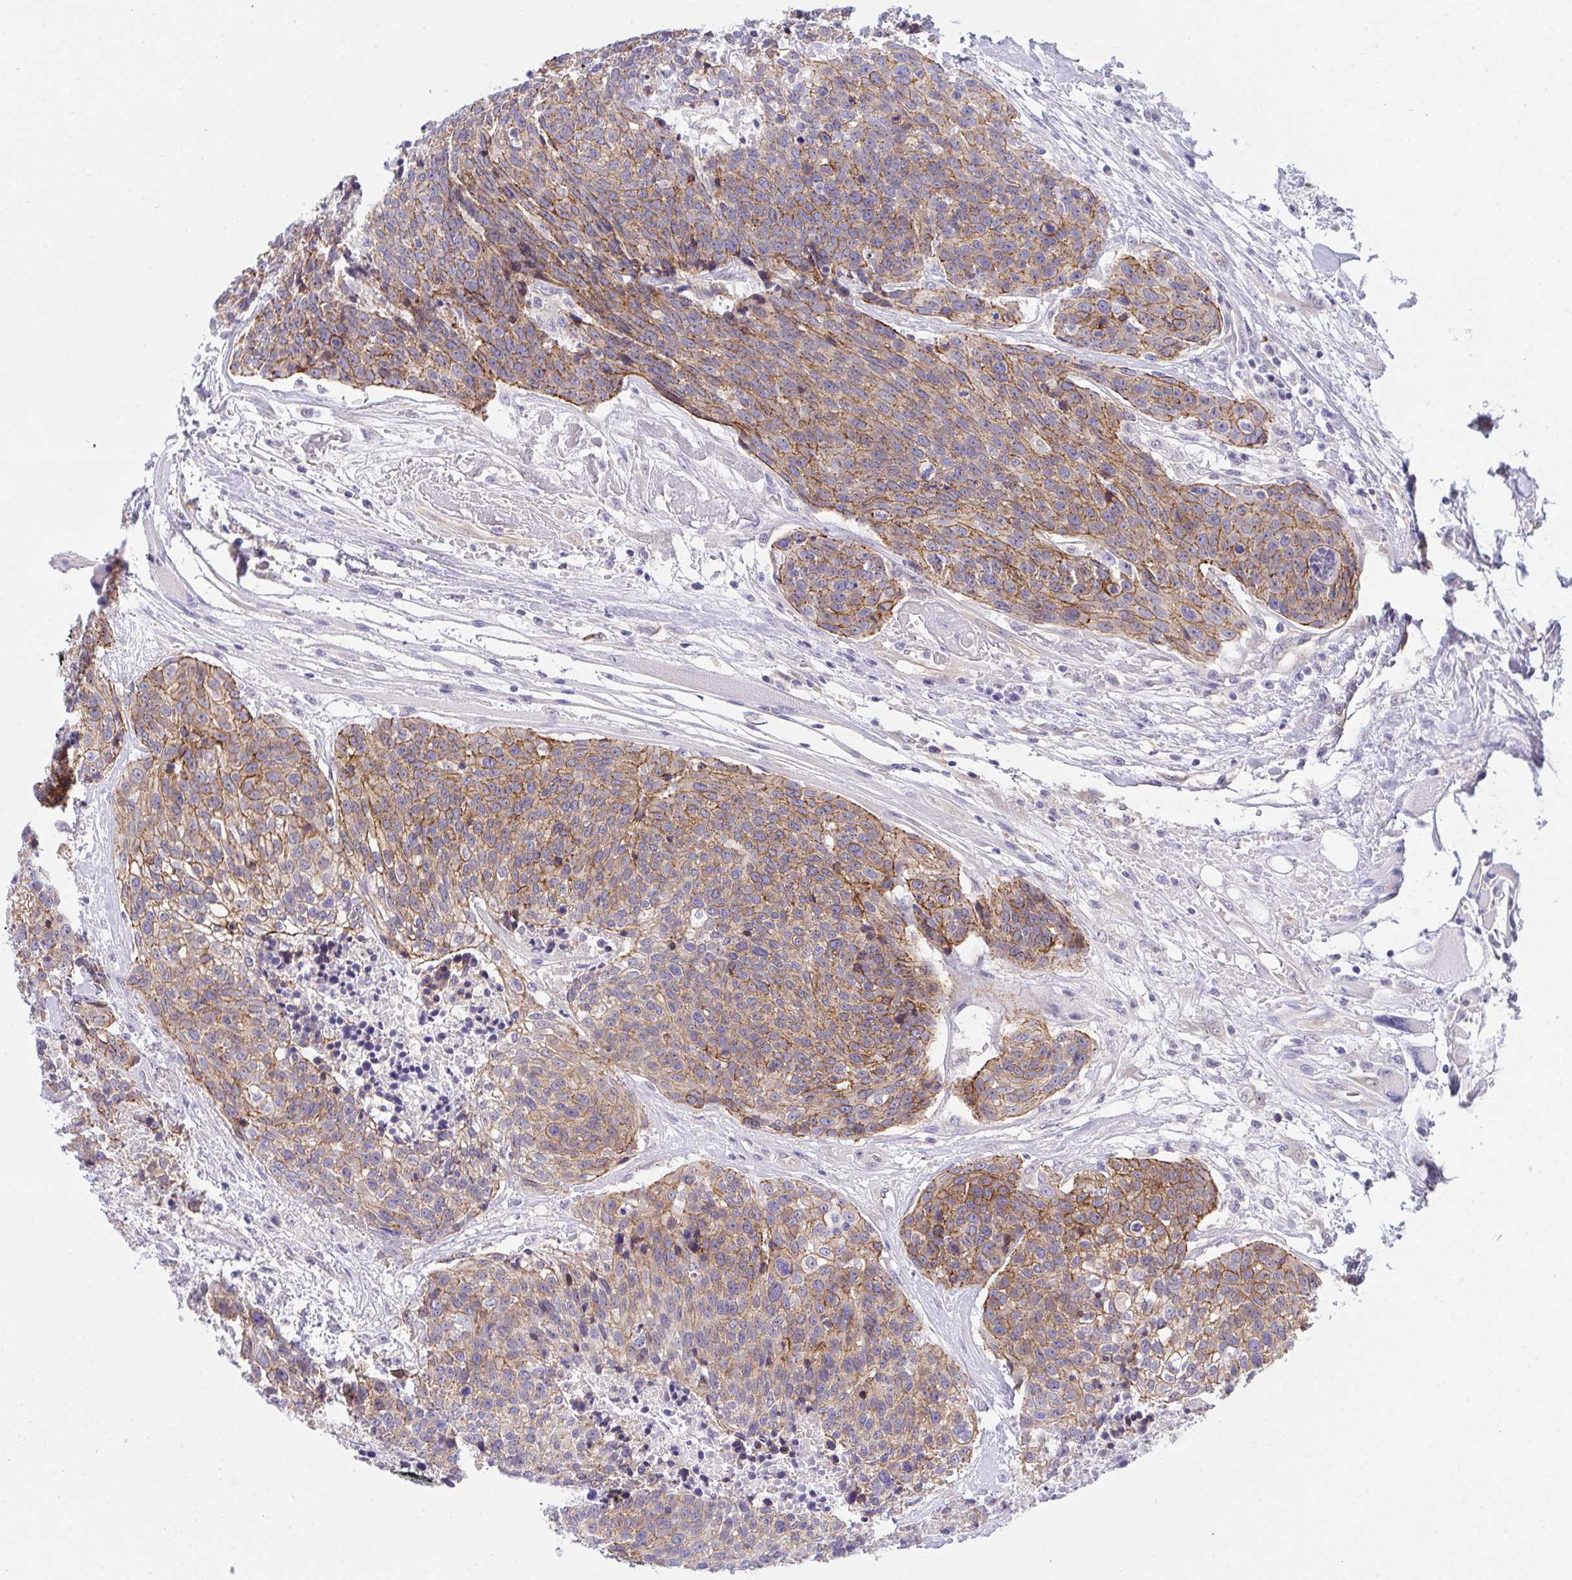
{"staining": {"intensity": "moderate", "quantity": ">75%", "location": "cytoplasmic/membranous"}, "tissue": "head and neck cancer", "cell_type": "Tumor cells", "image_type": "cancer", "snomed": [{"axis": "morphology", "description": "Squamous cell carcinoma, NOS"}, {"axis": "topography", "description": "Oral tissue"}, {"axis": "topography", "description": "Head-Neck"}], "caption": "Head and neck squamous cell carcinoma was stained to show a protein in brown. There is medium levels of moderate cytoplasmic/membranous positivity in approximately >75% of tumor cells.", "gene": "HOXD12", "patient": {"sex": "male", "age": 64}}